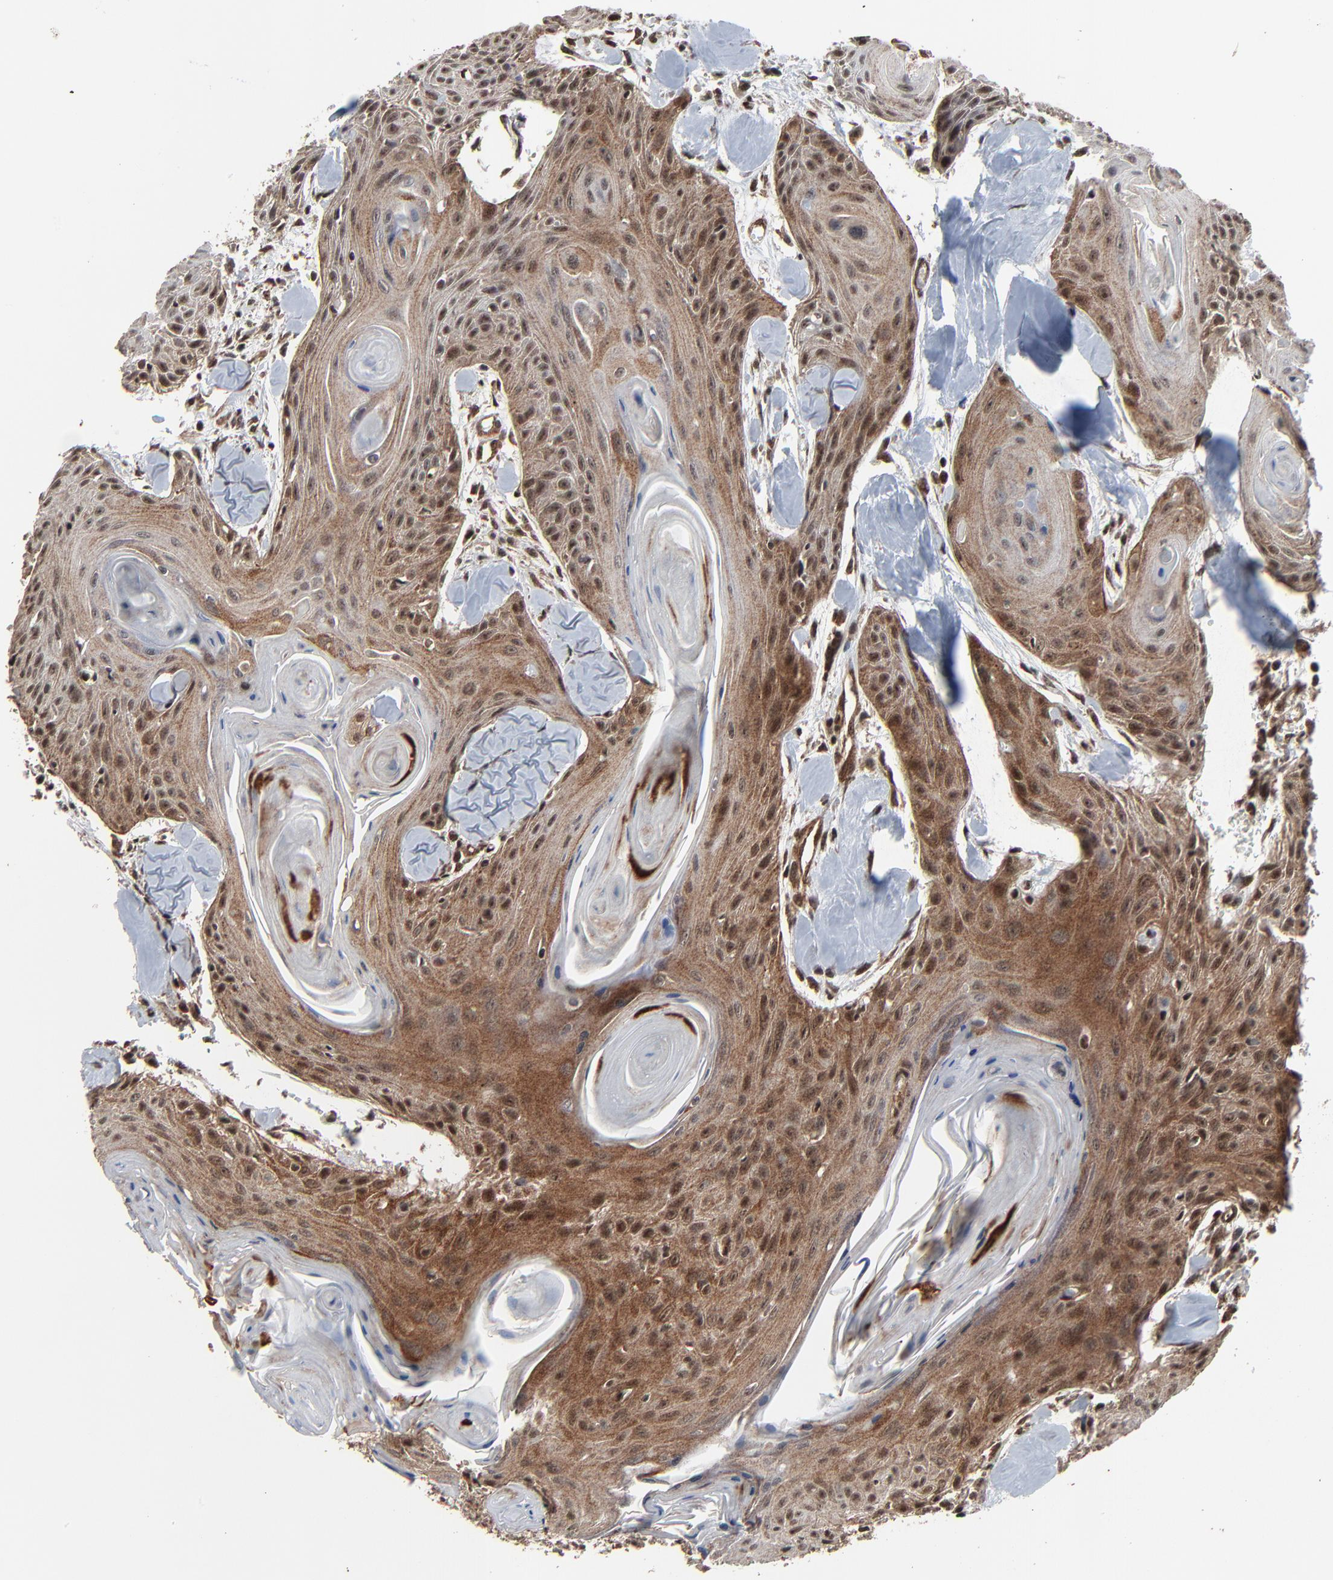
{"staining": {"intensity": "moderate", "quantity": ">75%", "location": "cytoplasmic/membranous,nuclear"}, "tissue": "head and neck cancer", "cell_type": "Tumor cells", "image_type": "cancer", "snomed": [{"axis": "morphology", "description": "Squamous cell carcinoma, NOS"}, {"axis": "morphology", "description": "Squamous cell carcinoma, metastatic, NOS"}, {"axis": "topography", "description": "Lymph node"}, {"axis": "topography", "description": "Salivary gland"}, {"axis": "topography", "description": "Head-Neck"}], "caption": "Protein expression by IHC shows moderate cytoplasmic/membranous and nuclear staining in about >75% of tumor cells in head and neck metastatic squamous cell carcinoma.", "gene": "RHOJ", "patient": {"sex": "female", "age": 74}}